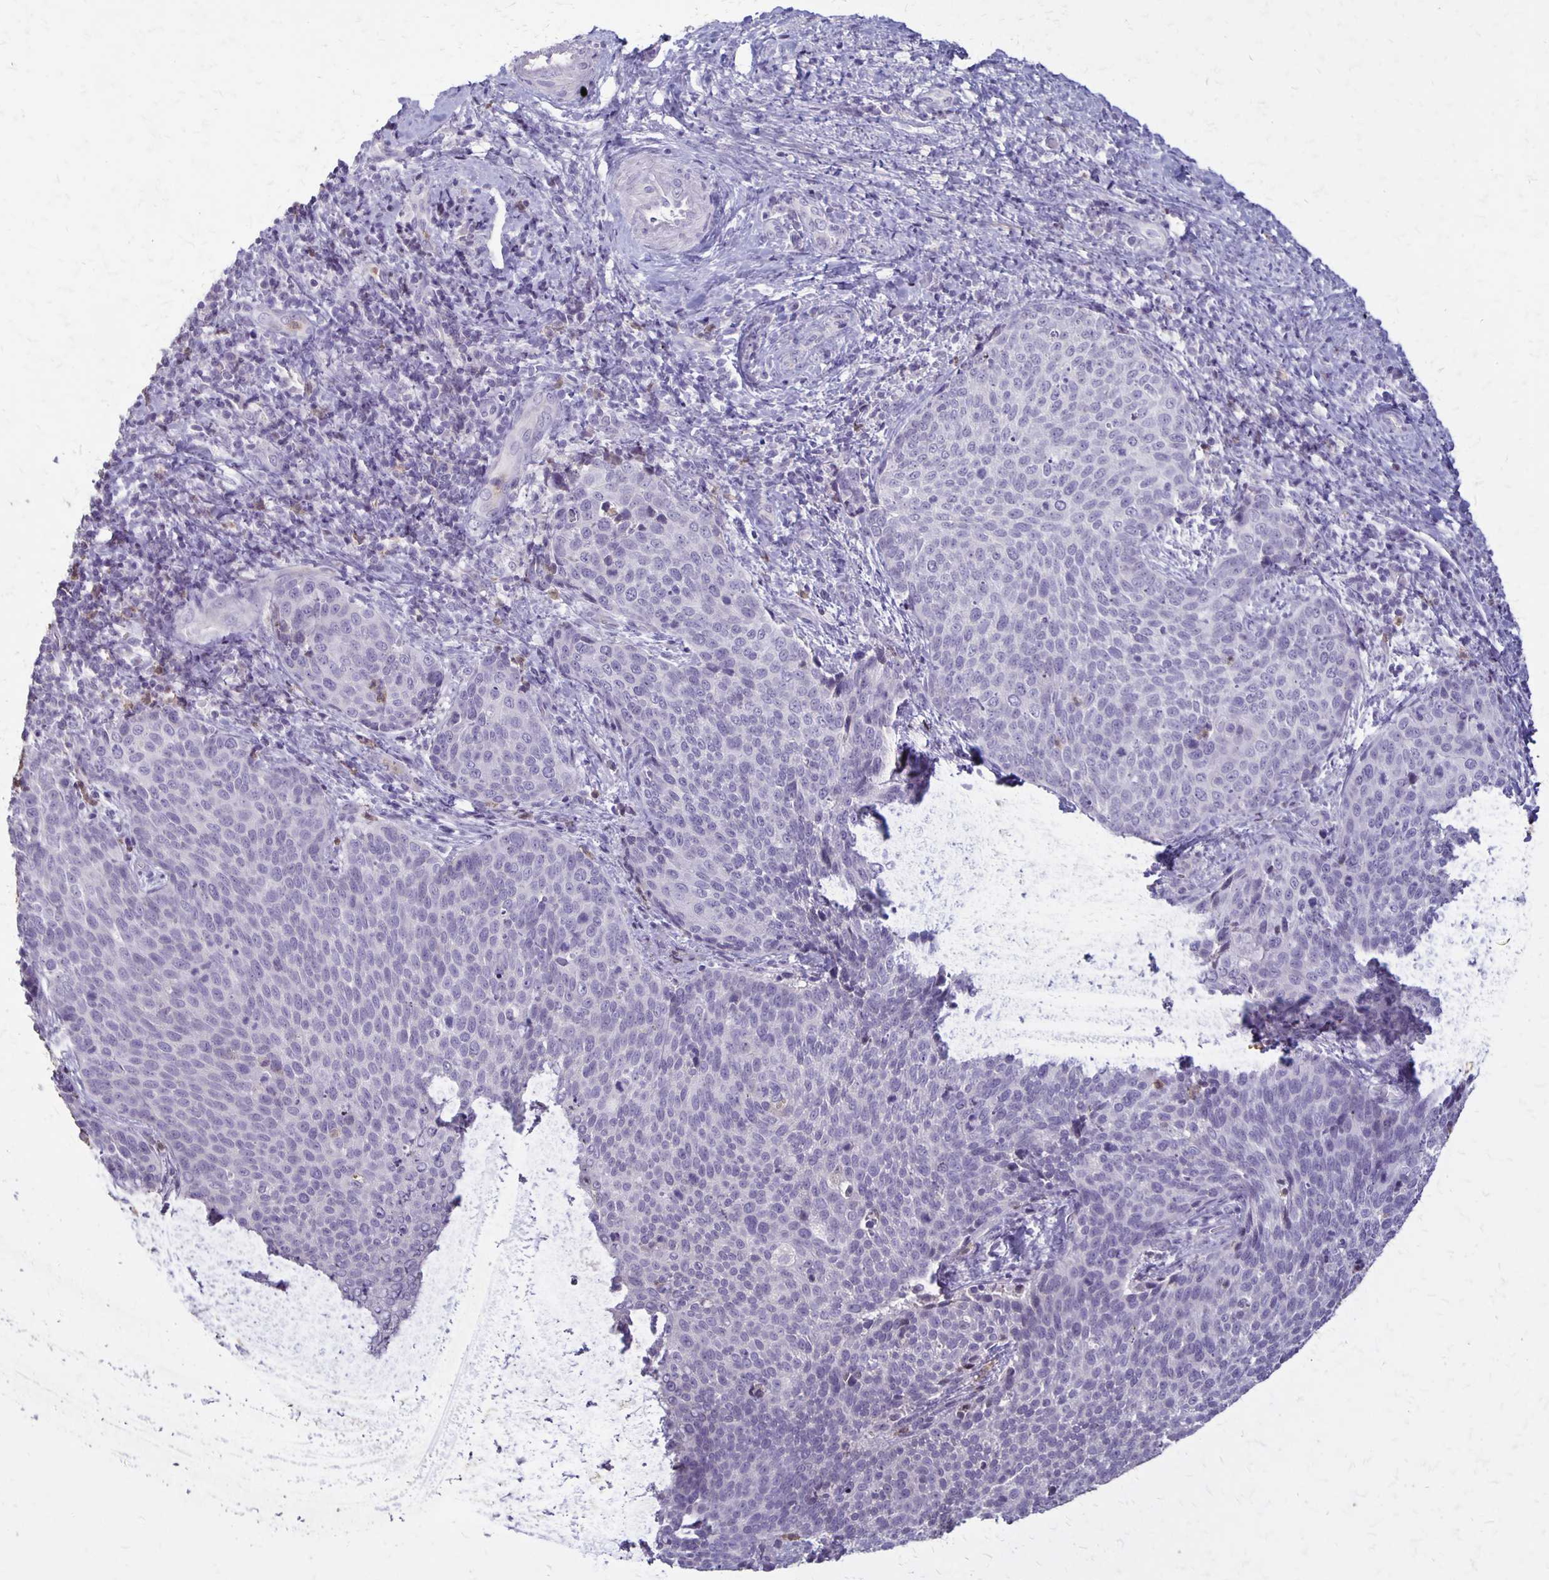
{"staining": {"intensity": "negative", "quantity": "none", "location": "none"}, "tissue": "cervical cancer", "cell_type": "Tumor cells", "image_type": "cancer", "snomed": [{"axis": "morphology", "description": "Squamous cell carcinoma, NOS"}, {"axis": "topography", "description": "Cervix"}], "caption": "Histopathology image shows no significant protein positivity in tumor cells of squamous cell carcinoma (cervical). (Stains: DAB (3,3'-diaminobenzidine) immunohistochemistry (IHC) with hematoxylin counter stain, Microscopy: brightfield microscopy at high magnification).", "gene": "SEPTIN5", "patient": {"sex": "female", "age": 34}}